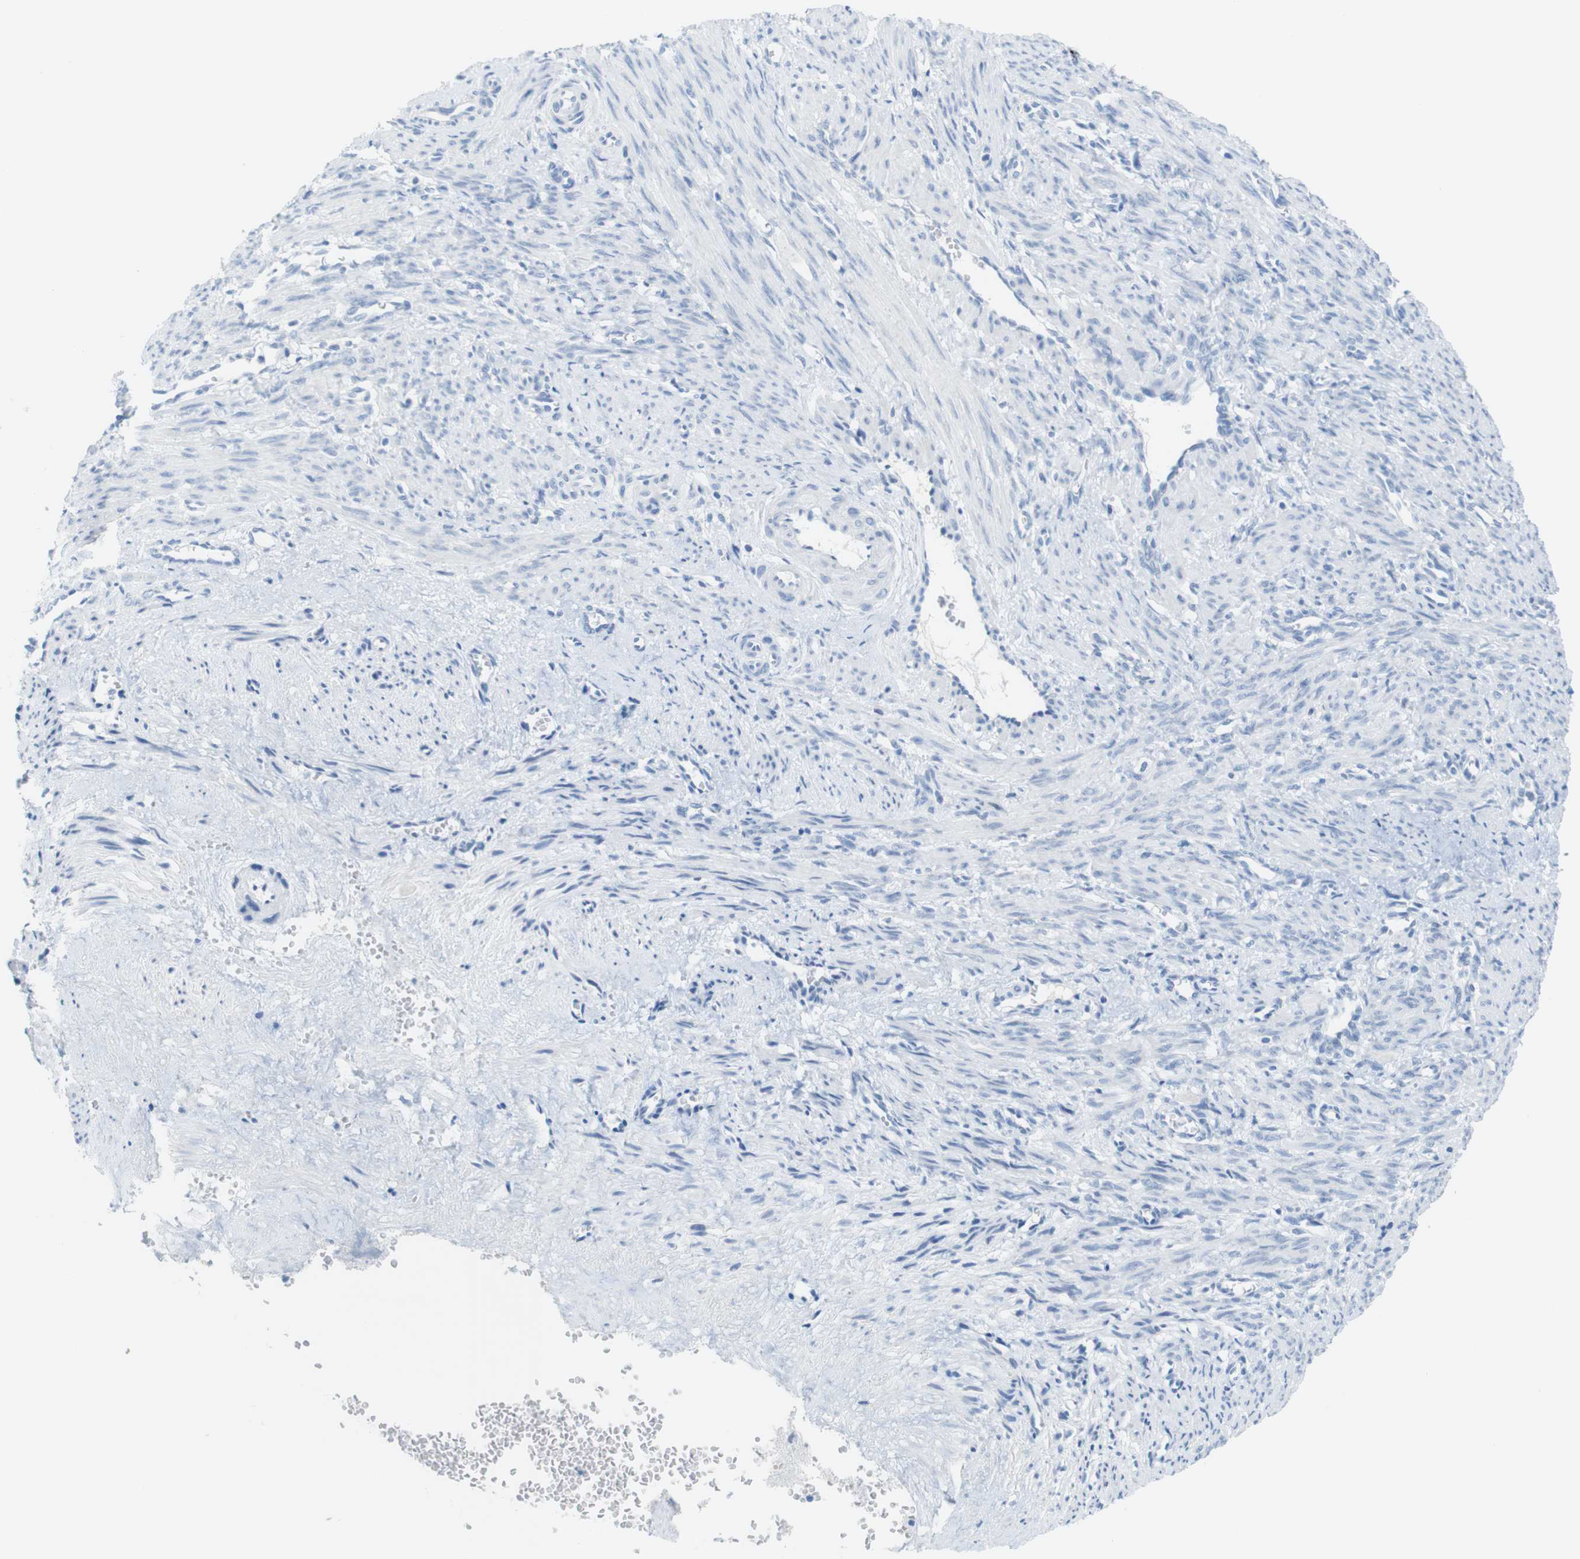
{"staining": {"intensity": "negative", "quantity": "none", "location": "none"}, "tissue": "smooth muscle", "cell_type": "Smooth muscle cells", "image_type": "normal", "snomed": [{"axis": "morphology", "description": "Normal tissue, NOS"}, {"axis": "topography", "description": "Endometrium"}], "caption": "Immunohistochemistry micrograph of unremarkable human smooth muscle stained for a protein (brown), which shows no expression in smooth muscle cells. (Brightfield microscopy of DAB (3,3'-diaminobenzidine) immunohistochemistry at high magnification).", "gene": "OPN1SW", "patient": {"sex": "female", "age": 33}}